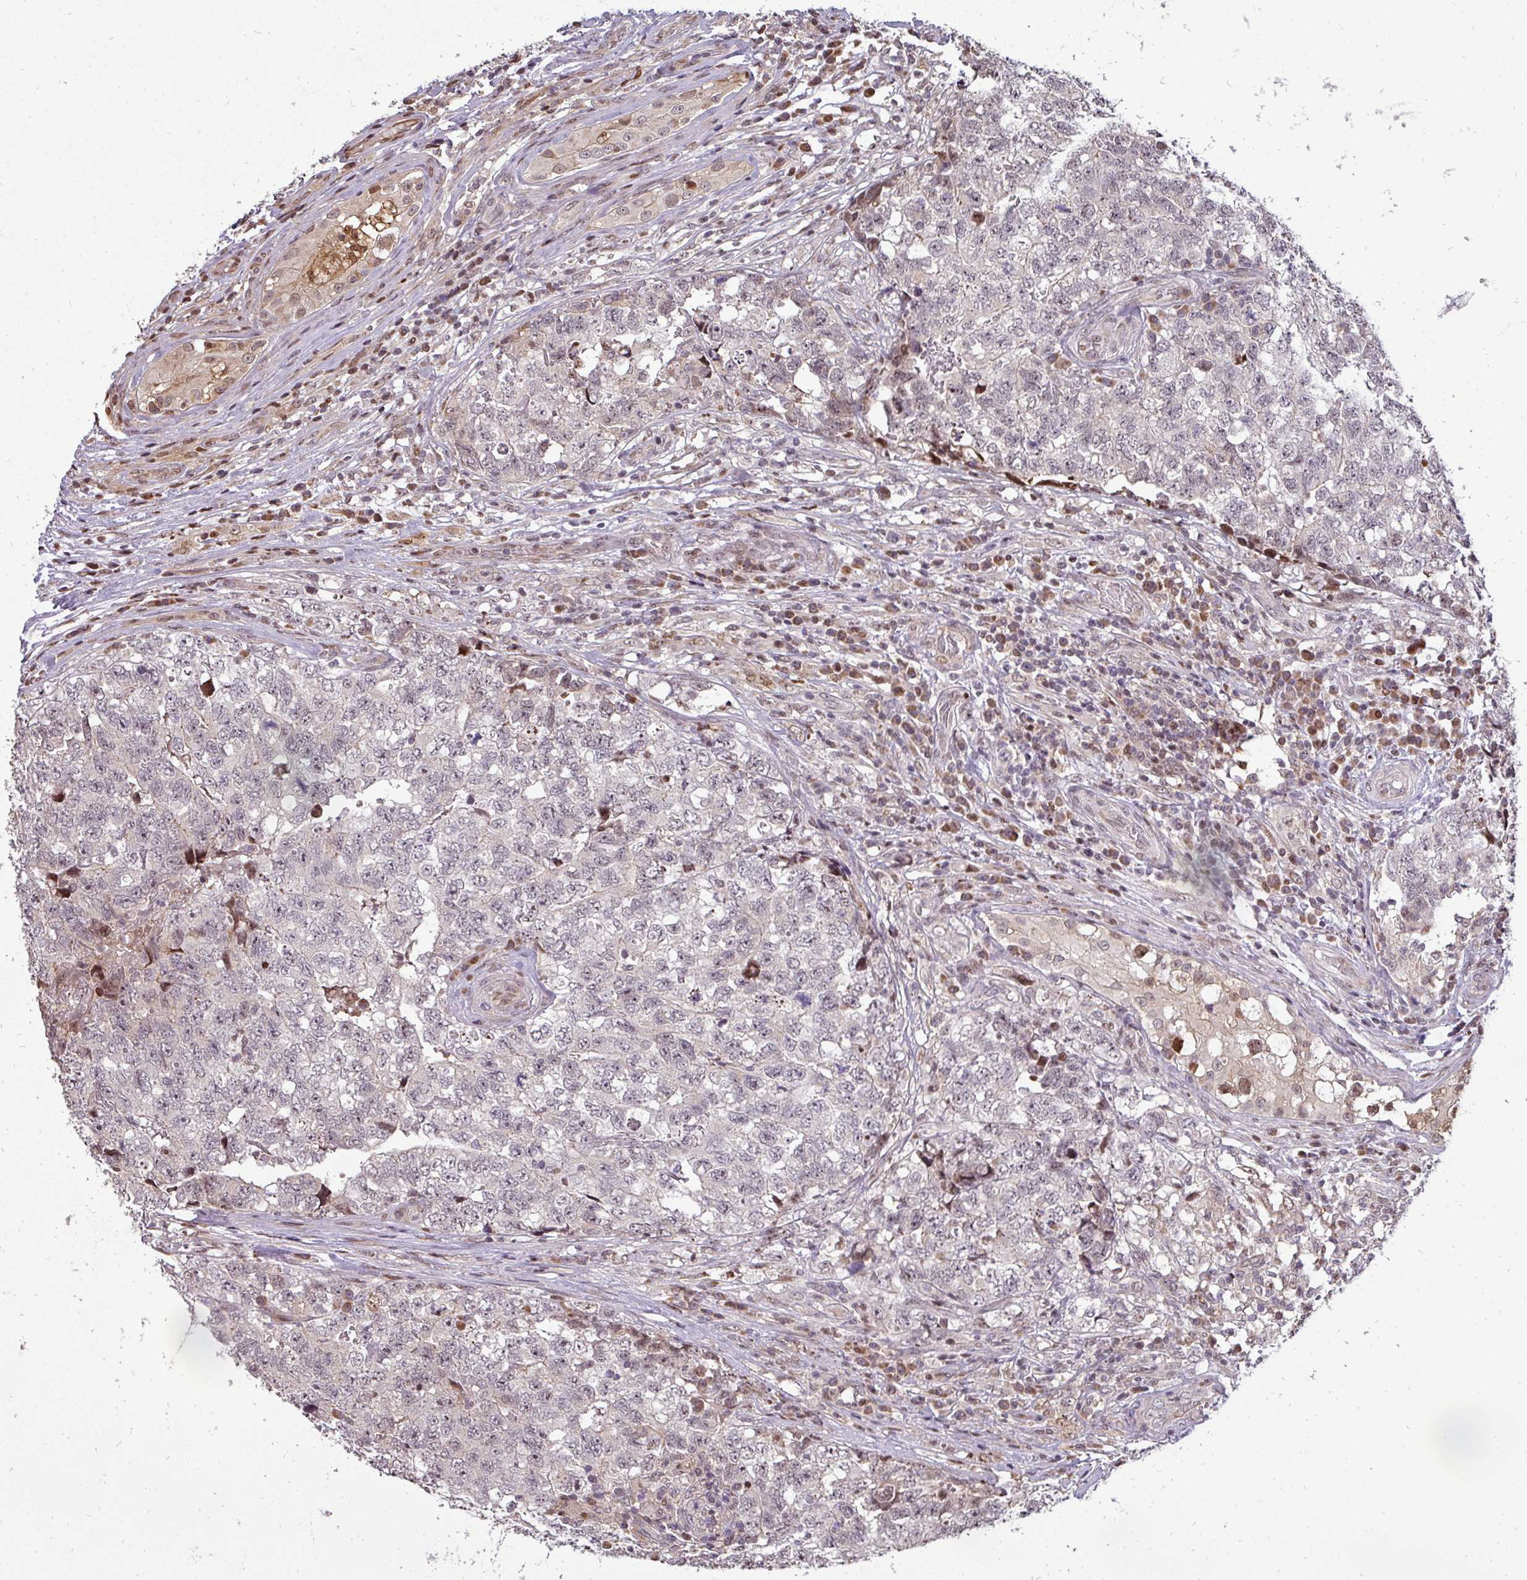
{"staining": {"intensity": "negative", "quantity": "none", "location": "none"}, "tissue": "testis cancer", "cell_type": "Tumor cells", "image_type": "cancer", "snomed": [{"axis": "morphology", "description": "Carcinoma, Embryonal, NOS"}, {"axis": "topography", "description": "Testis"}], "caption": "Immunohistochemistry photomicrograph of neoplastic tissue: embryonal carcinoma (testis) stained with DAB displays no significant protein positivity in tumor cells. (Immunohistochemistry, brightfield microscopy, high magnification).", "gene": "PATZ1", "patient": {"sex": "male", "age": 31}}